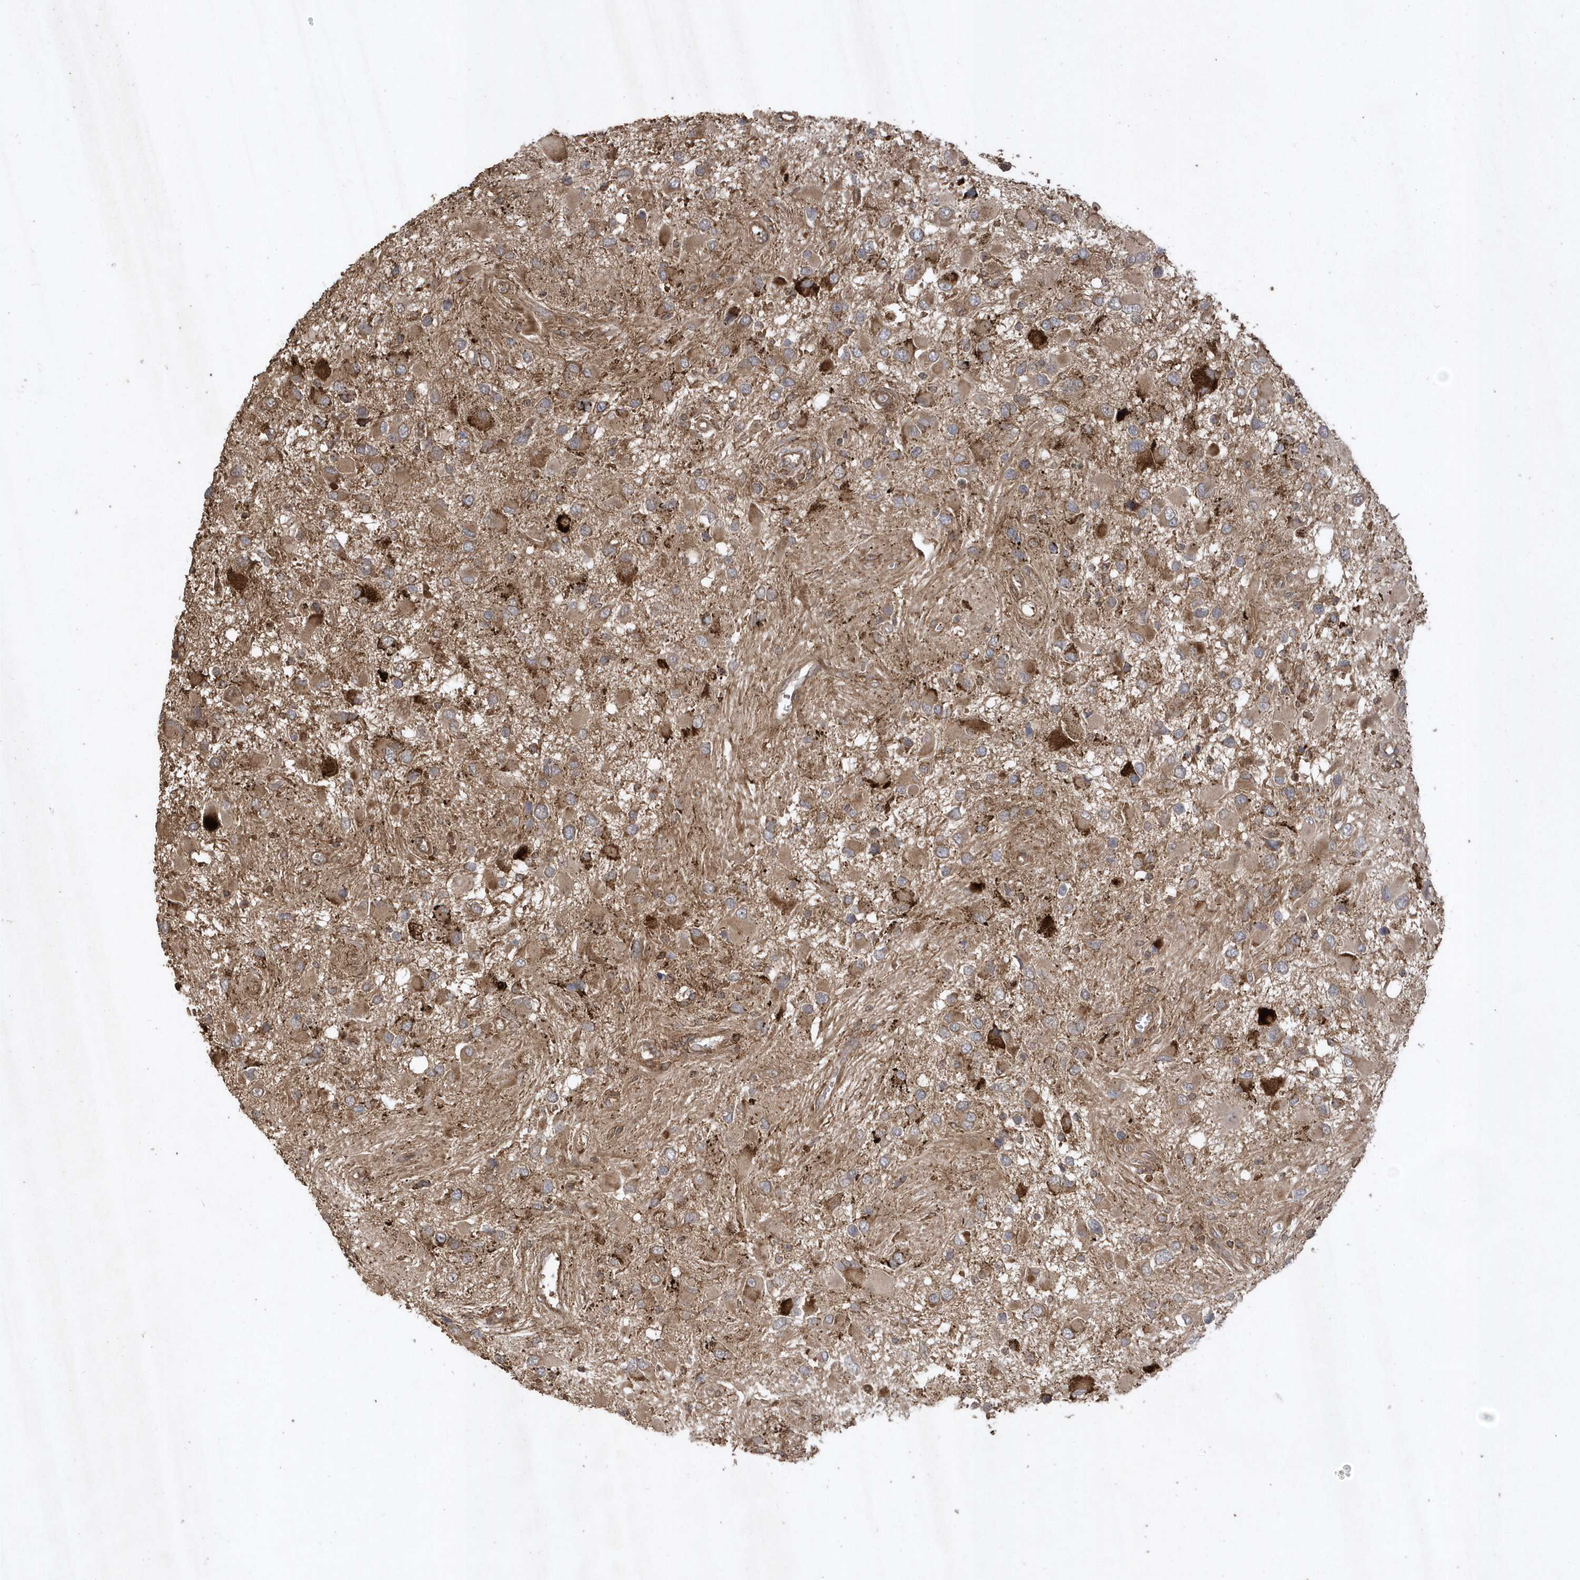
{"staining": {"intensity": "strong", "quantity": "<25%", "location": "cytoplasmic/membranous"}, "tissue": "glioma", "cell_type": "Tumor cells", "image_type": "cancer", "snomed": [{"axis": "morphology", "description": "Glioma, malignant, High grade"}, {"axis": "topography", "description": "Brain"}], "caption": "Immunohistochemical staining of human glioma reveals medium levels of strong cytoplasmic/membranous positivity in about <25% of tumor cells. The staining is performed using DAB brown chromogen to label protein expression. The nuclei are counter-stained blue using hematoxylin.", "gene": "SENP8", "patient": {"sex": "male", "age": 53}}